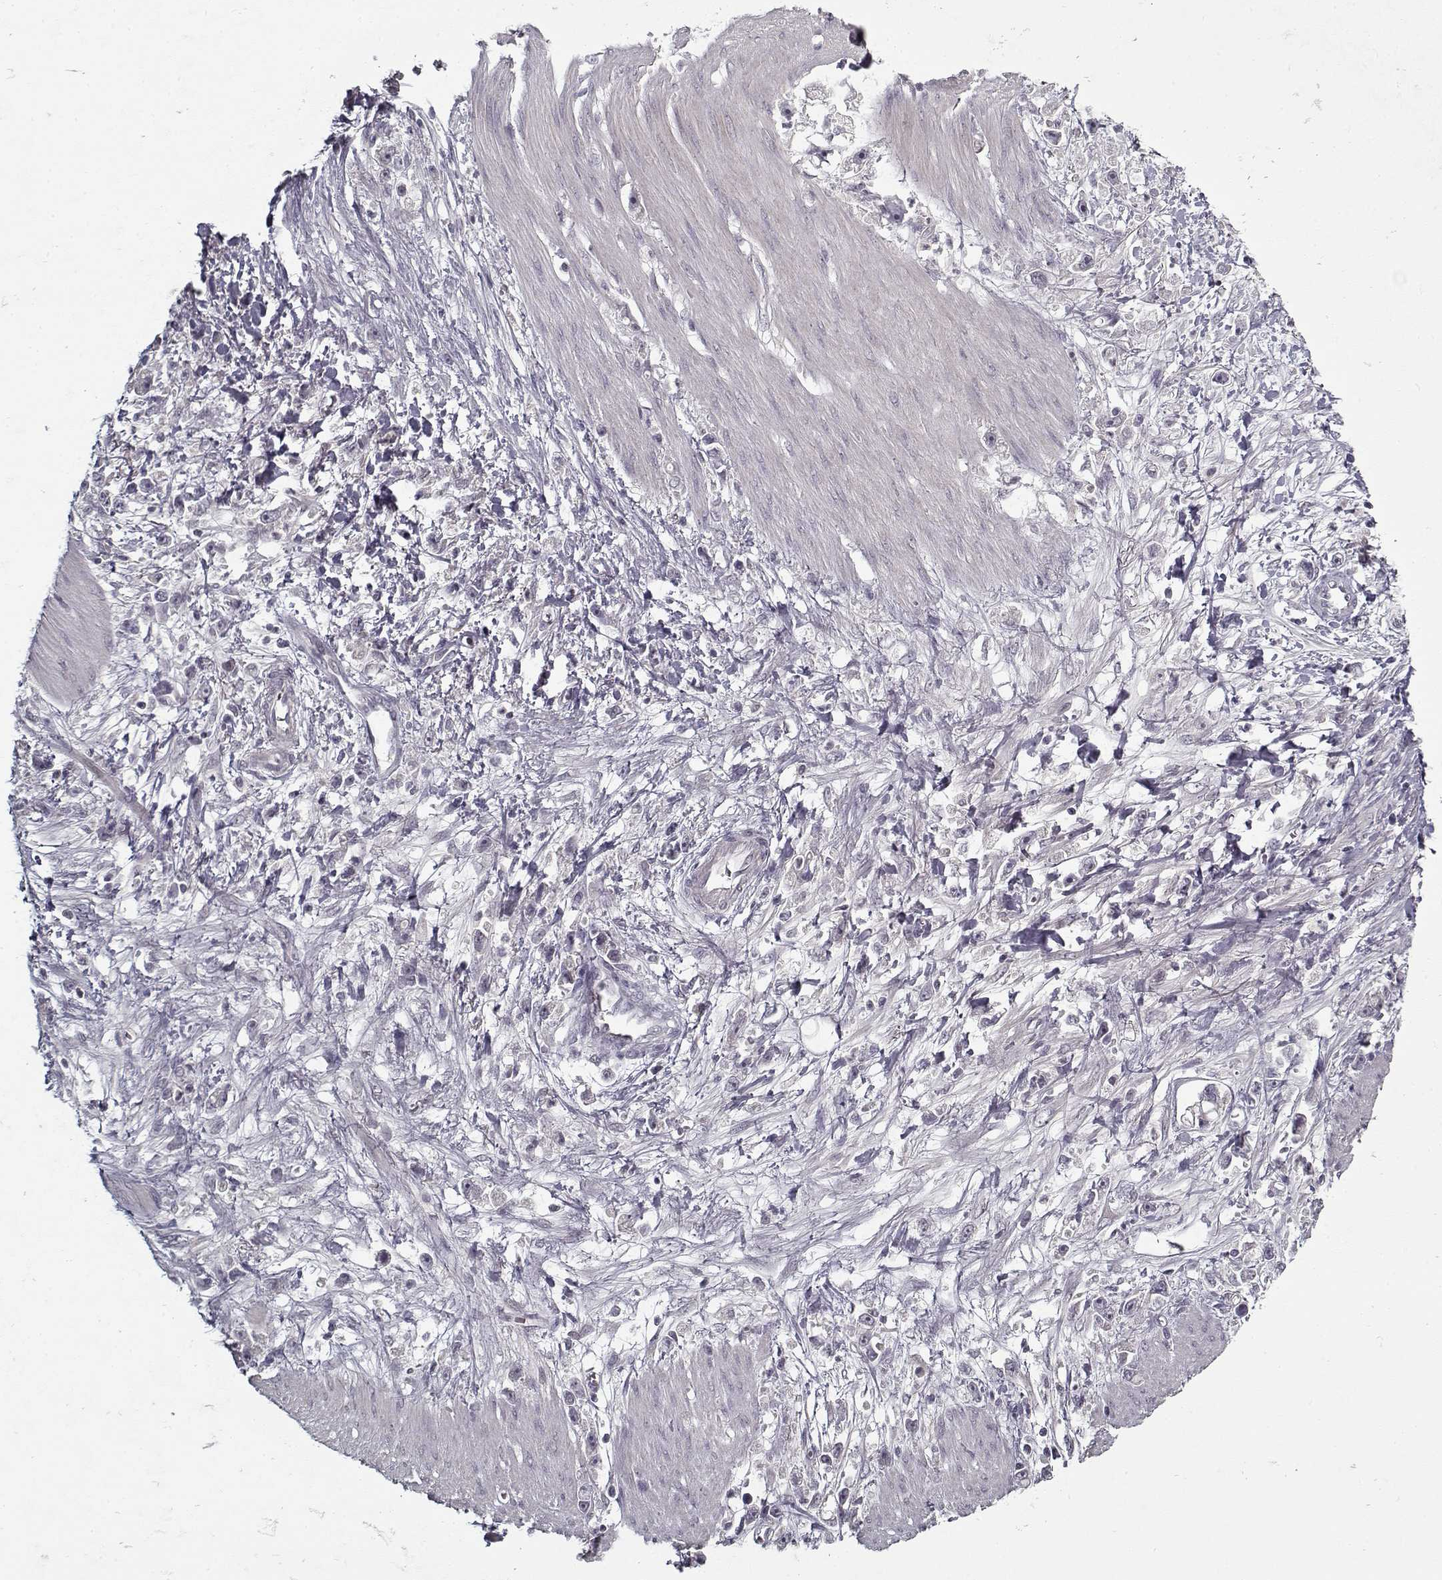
{"staining": {"intensity": "negative", "quantity": "none", "location": "none"}, "tissue": "stomach cancer", "cell_type": "Tumor cells", "image_type": "cancer", "snomed": [{"axis": "morphology", "description": "Adenocarcinoma, NOS"}, {"axis": "topography", "description": "Stomach"}], "caption": "Immunohistochemistry (IHC) photomicrograph of neoplastic tissue: stomach cancer stained with DAB (3,3'-diaminobenzidine) shows no significant protein expression in tumor cells.", "gene": "LAMA2", "patient": {"sex": "female", "age": 59}}